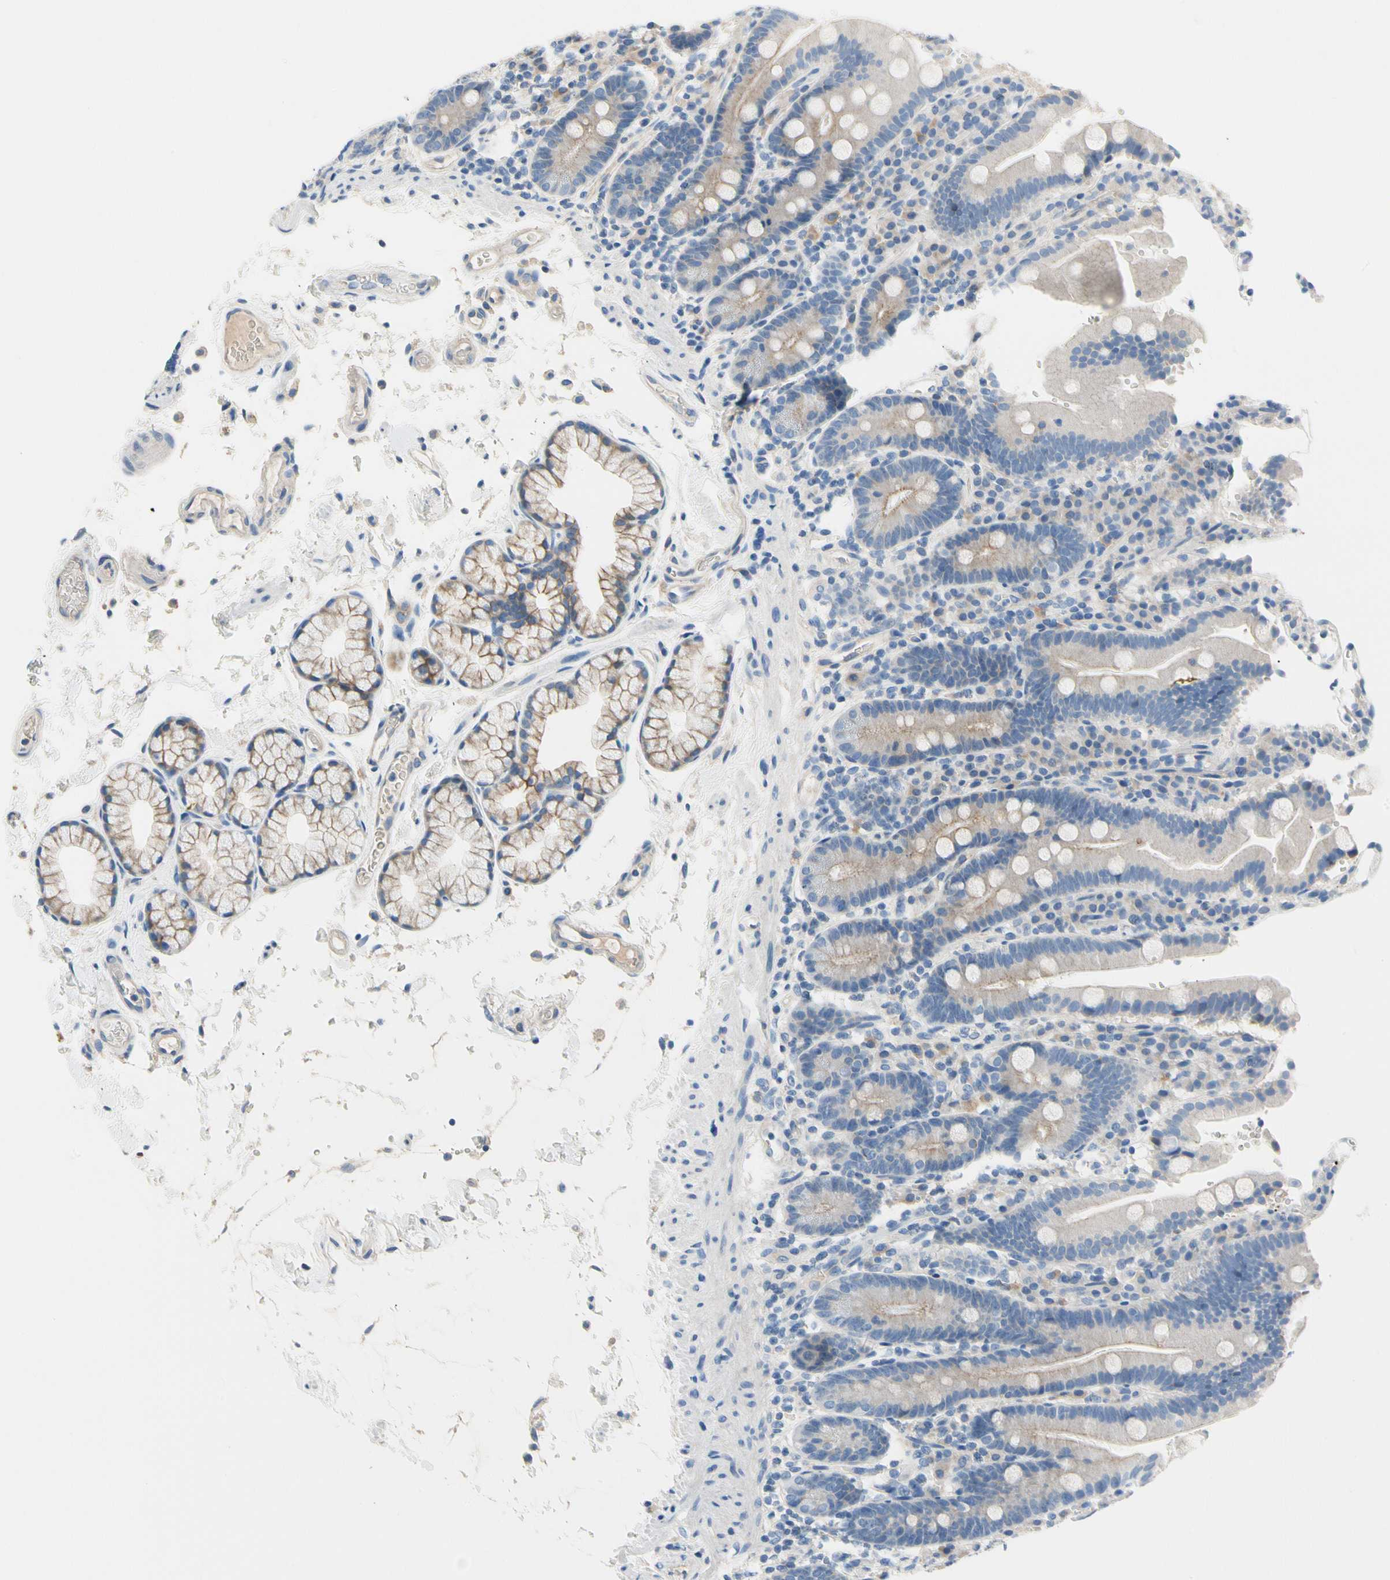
{"staining": {"intensity": "moderate", "quantity": "<25%", "location": "cytoplasmic/membranous"}, "tissue": "duodenum", "cell_type": "Glandular cells", "image_type": "normal", "snomed": [{"axis": "morphology", "description": "Normal tissue, NOS"}, {"axis": "topography", "description": "Small intestine, NOS"}], "caption": "Protein staining exhibits moderate cytoplasmic/membranous expression in about <25% of glandular cells in unremarkable duodenum.", "gene": "CA14", "patient": {"sex": "female", "age": 71}}